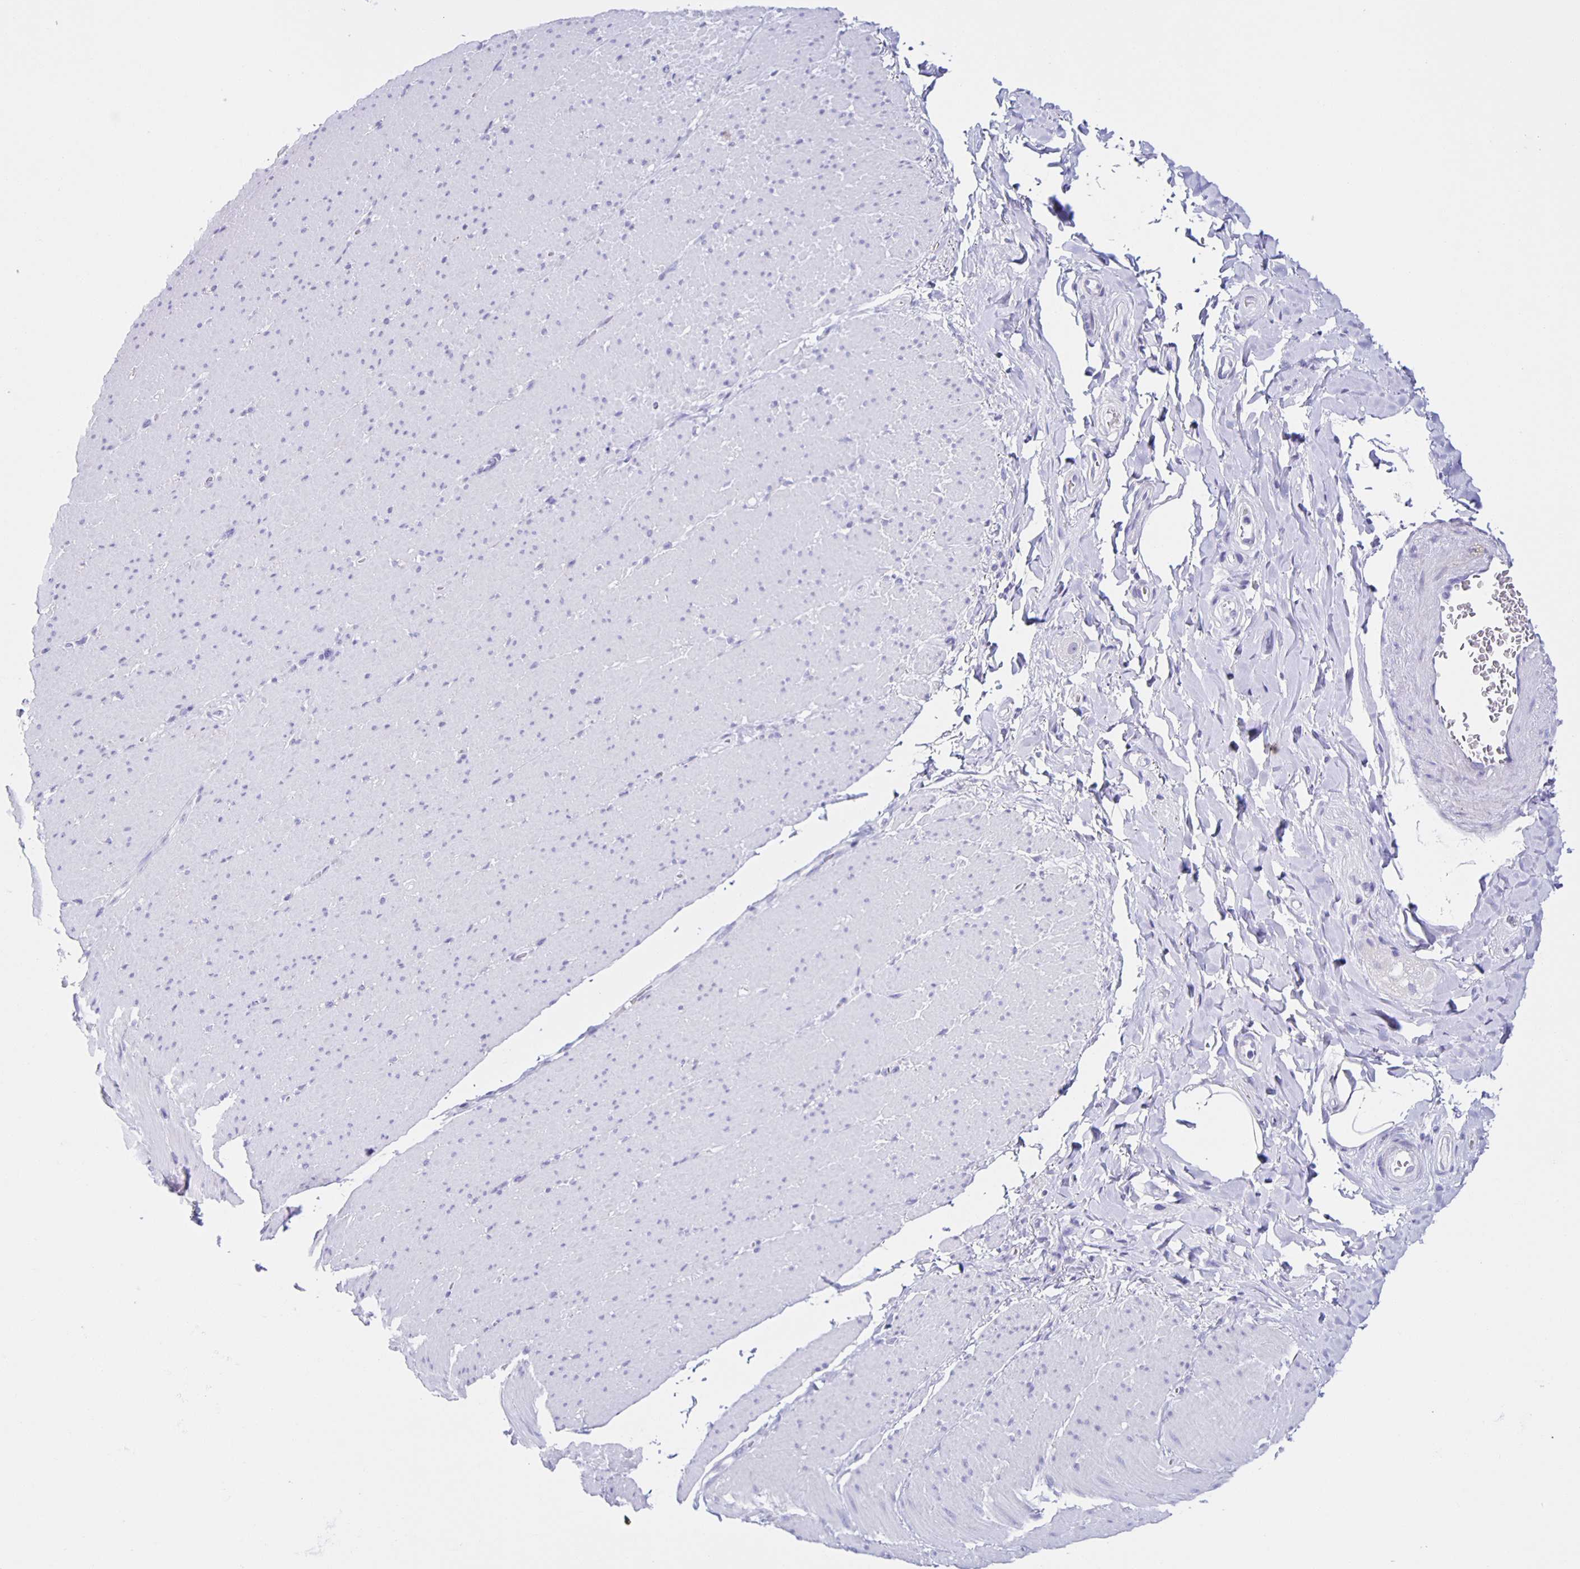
{"staining": {"intensity": "negative", "quantity": "none", "location": "none"}, "tissue": "smooth muscle", "cell_type": "Smooth muscle cells", "image_type": "normal", "snomed": [{"axis": "morphology", "description": "Normal tissue, NOS"}, {"axis": "topography", "description": "Smooth muscle"}, {"axis": "topography", "description": "Rectum"}], "caption": "Immunohistochemistry (IHC) micrograph of unremarkable human smooth muscle stained for a protein (brown), which reveals no expression in smooth muscle cells.", "gene": "AQP6", "patient": {"sex": "male", "age": 53}}